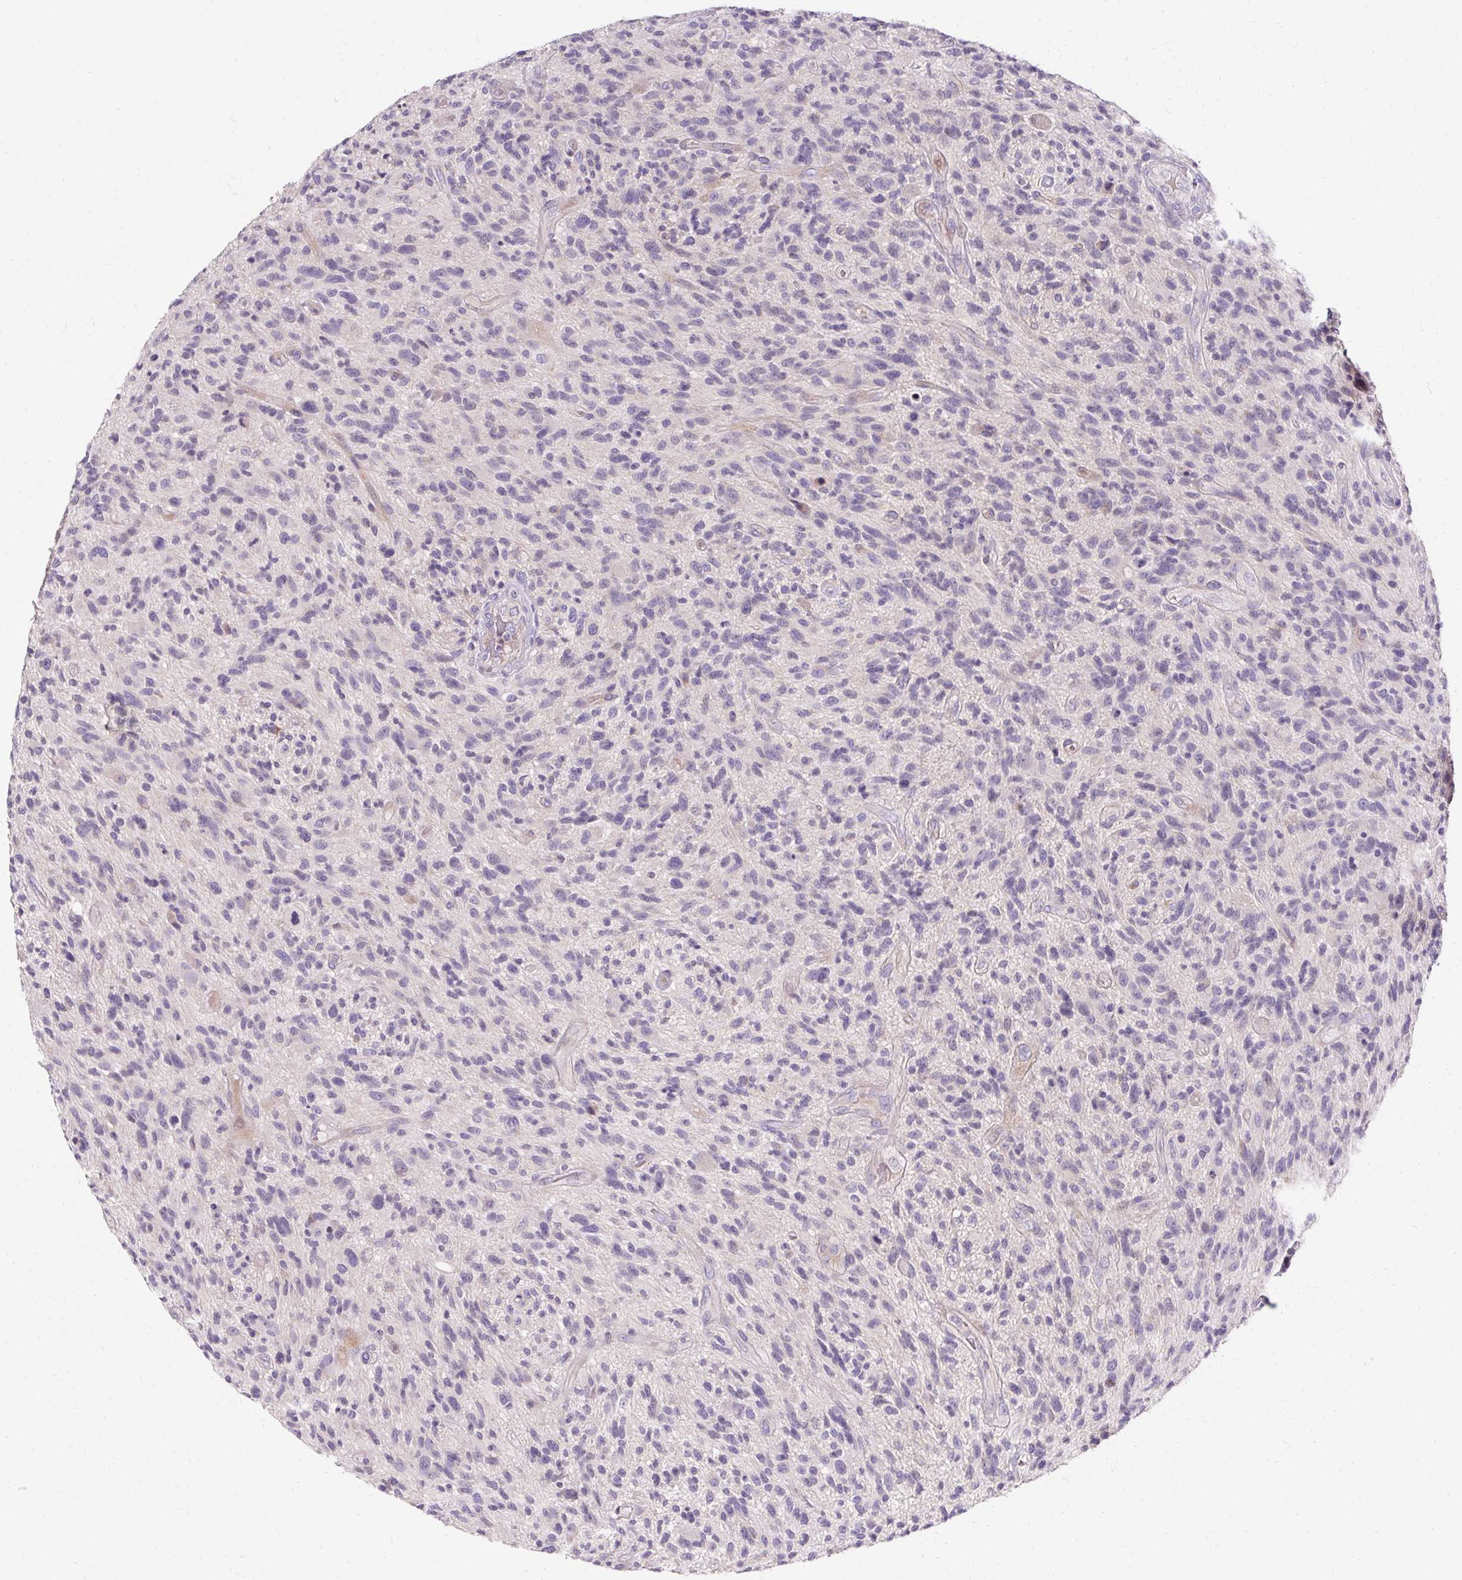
{"staining": {"intensity": "negative", "quantity": "none", "location": "none"}, "tissue": "glioma", "cell_type": "Tumor cells", "image_type": "cancer", "snomed": [{"axis": "morphology", "description": "Glioma, malignant, High grade"}, {"axis": "topography", "description": "Brain"}], "caption": "Immunohistochemistry (IHC) photomicrograph of neoplastic tissue: human malignant high-grade glioma stained with DAB (3,3'-diaminobenzidine) reveals no significant protein staining in tumor cells. (Brightfield microscopy of DAB (3,3'-diaminobenzidine) immunohistochemistry (IHC) at high magnification).", "gene": "TRIP13", "patient": {"sex": "male", "age": 47}}